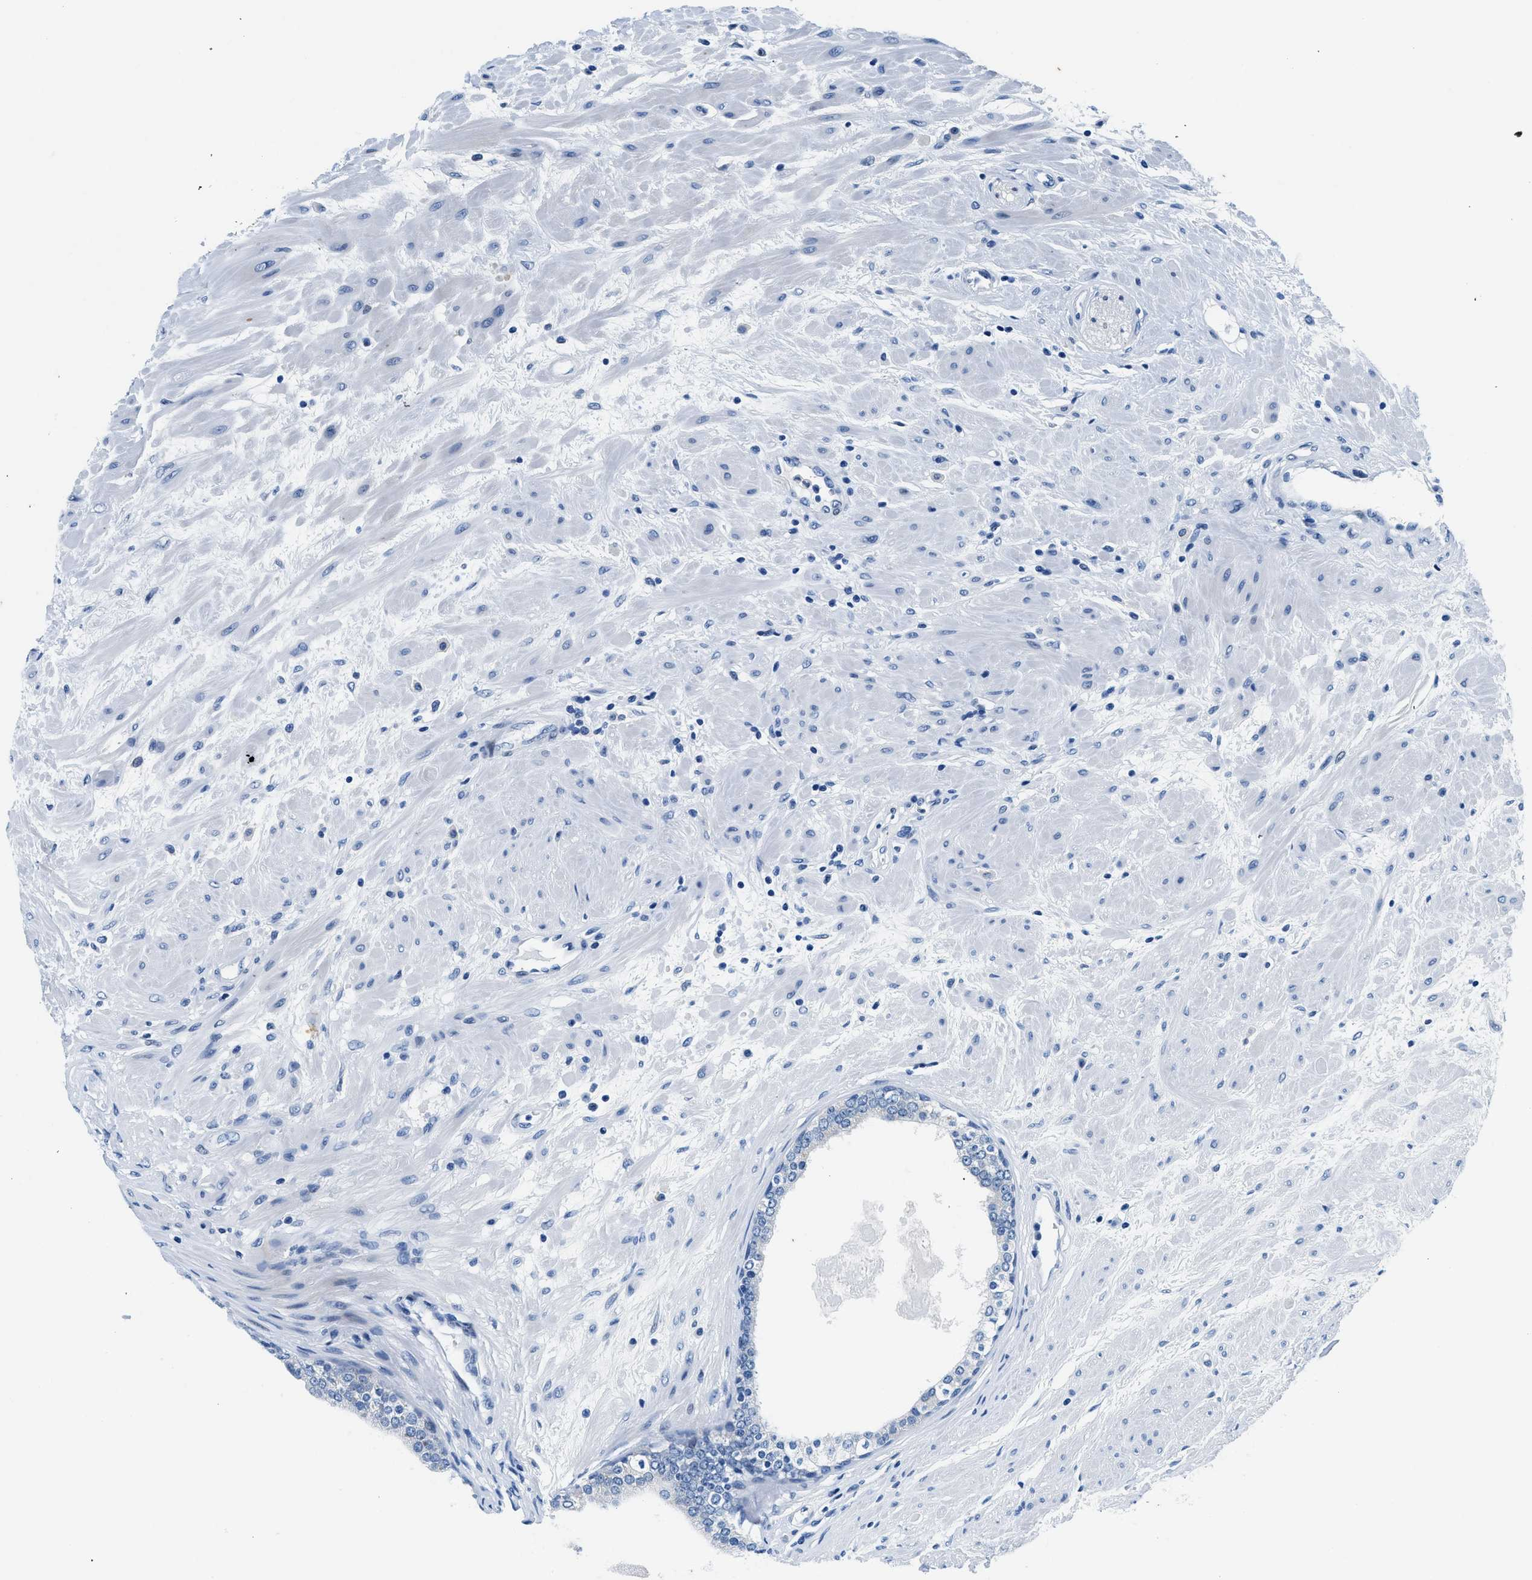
{"staining": {"intensity": "negative", "quantity": "none", "location": "none"}, "tissue": "prostate cancer", "cell_type": "Tumor cells", "image_type": "cancer", "snomed": [{"axis": "morphology", "description": "Adenocarcinoma, Low grade"}, {"axis": "topography", "description": "Prostate"}], "caption": "An IHC image of low-grade adenocarcinoma (prostate) is shown. There is no staining in tumor cells of low-grade adenocarcinoma (prostate). (Immunohistochemistry (ihc), brightfield microscopy, high magnification).", "gene": "COPS2", "patient": {"sex": "male", "age": 63}}